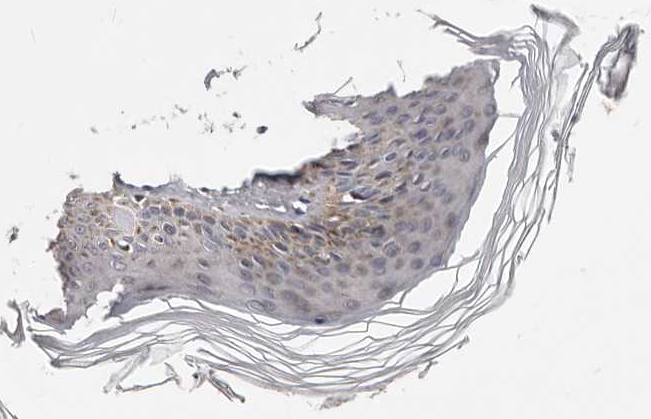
{"staining": {"intensity": "strong", "quantity": "25%-75%", "location": "cytoplasmic/membranous"}, "tissue": "skin", "cell_type": "Keratinocytes", "image_type": "normal", "snomed": [{"axis": "morphology", "description": "Normal tissue, NOS"}, {"axis": "topography", "description": "Skin"}], "caption": "An immunohistochemistry (IHC) image of normal tissue is shown. Protein staining in brown shows strong cytoplasmic/membranous positivity in skin within keratinocytes.", "gene": "PRKACB", "patient": {"sex": "female", "age": 27}}